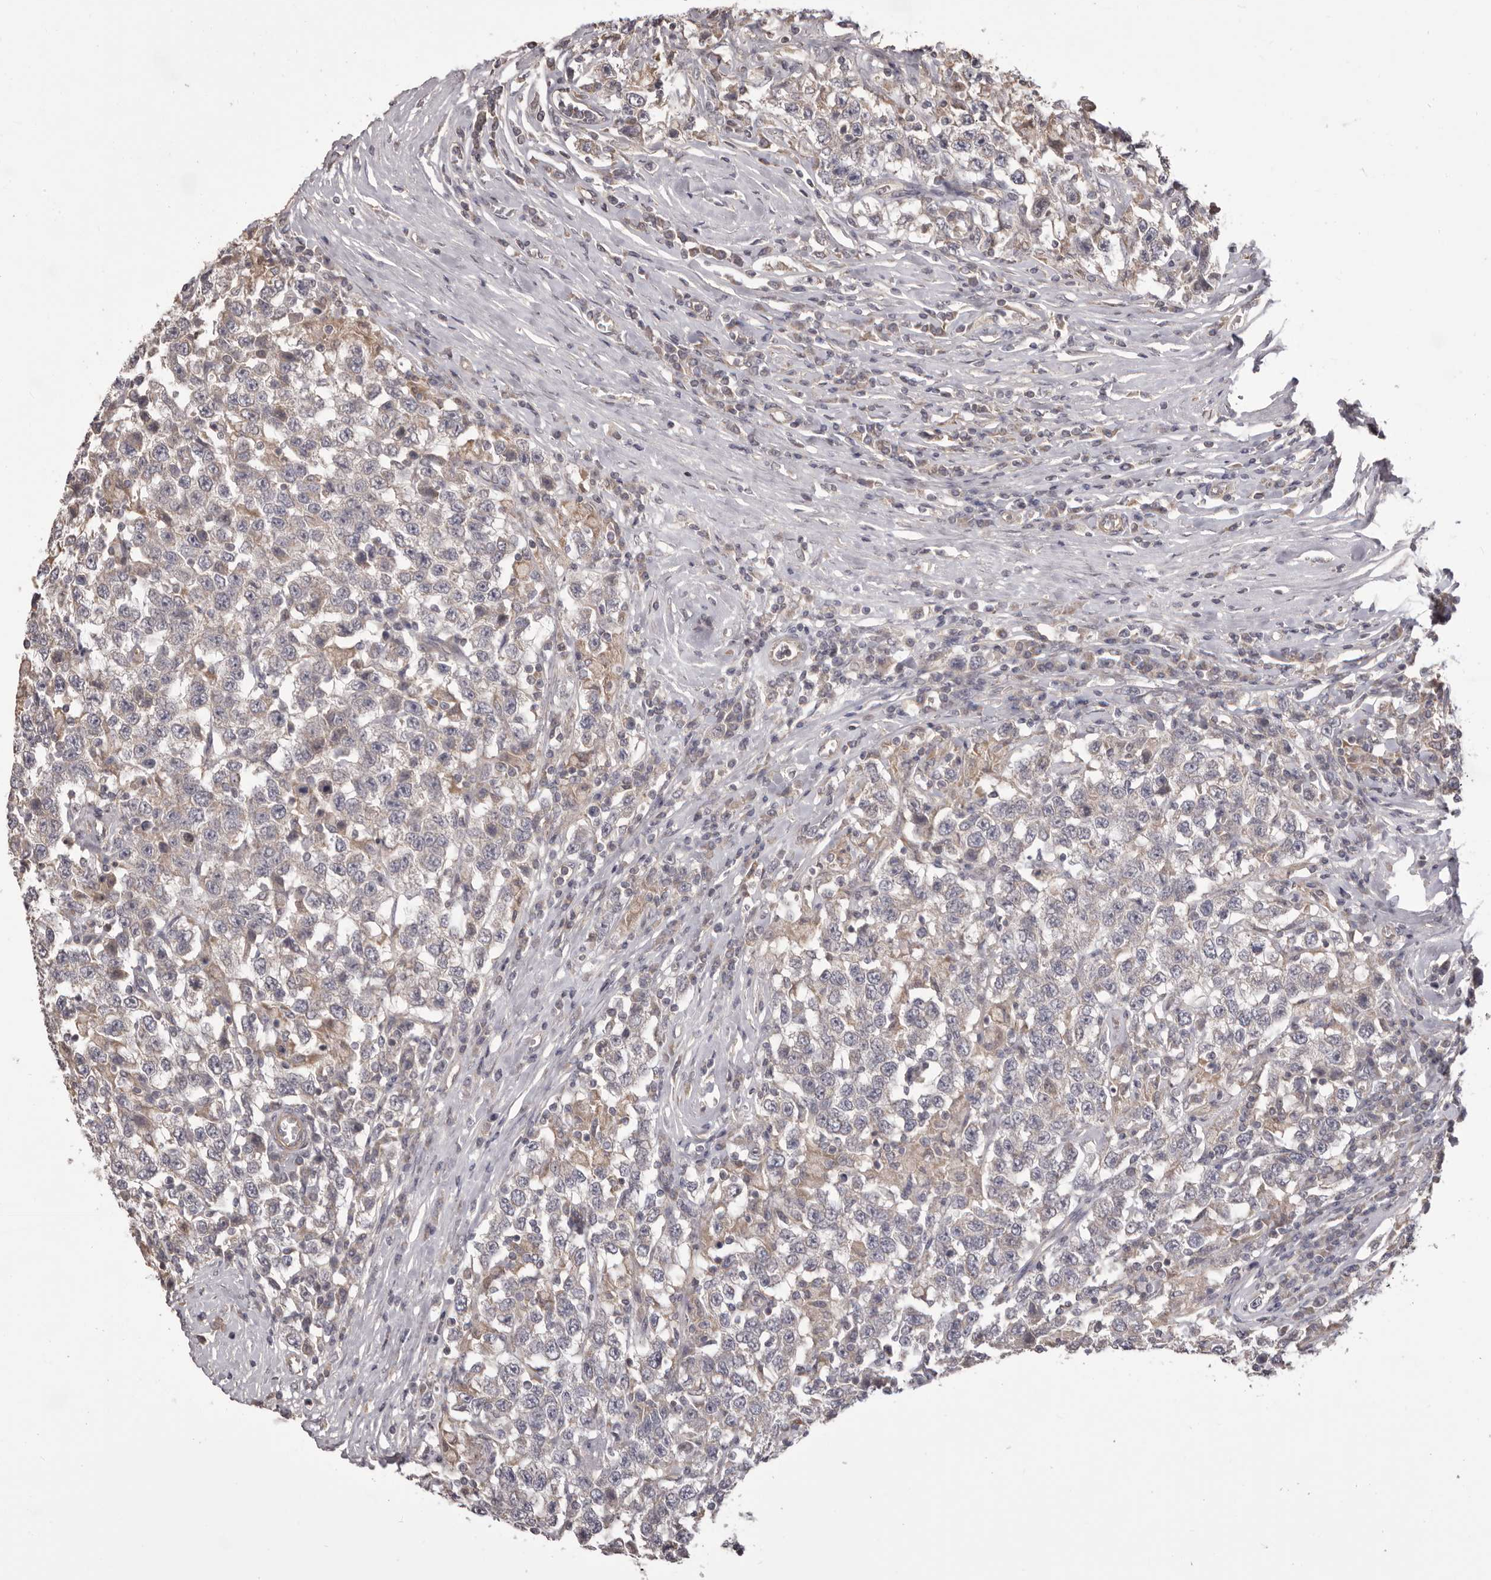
{"staining": {"intensity": "negative", "quantity": "none", "location": "none"}, "tissue": "testis cancer", "cell_type": "Tumor cells", "image_type": "cancer", "snomed": [{"axis": "morphology", "description": "Seminoma, NOS"}, {"axis": "topography", "description": "Testis"}], "caption": "This is a photomicrograph of IHC staining of testis seminoma, which shows no expression in tumor cells.", "gene": "HRH1", "patient": {"sex": "male", "age": 41}}